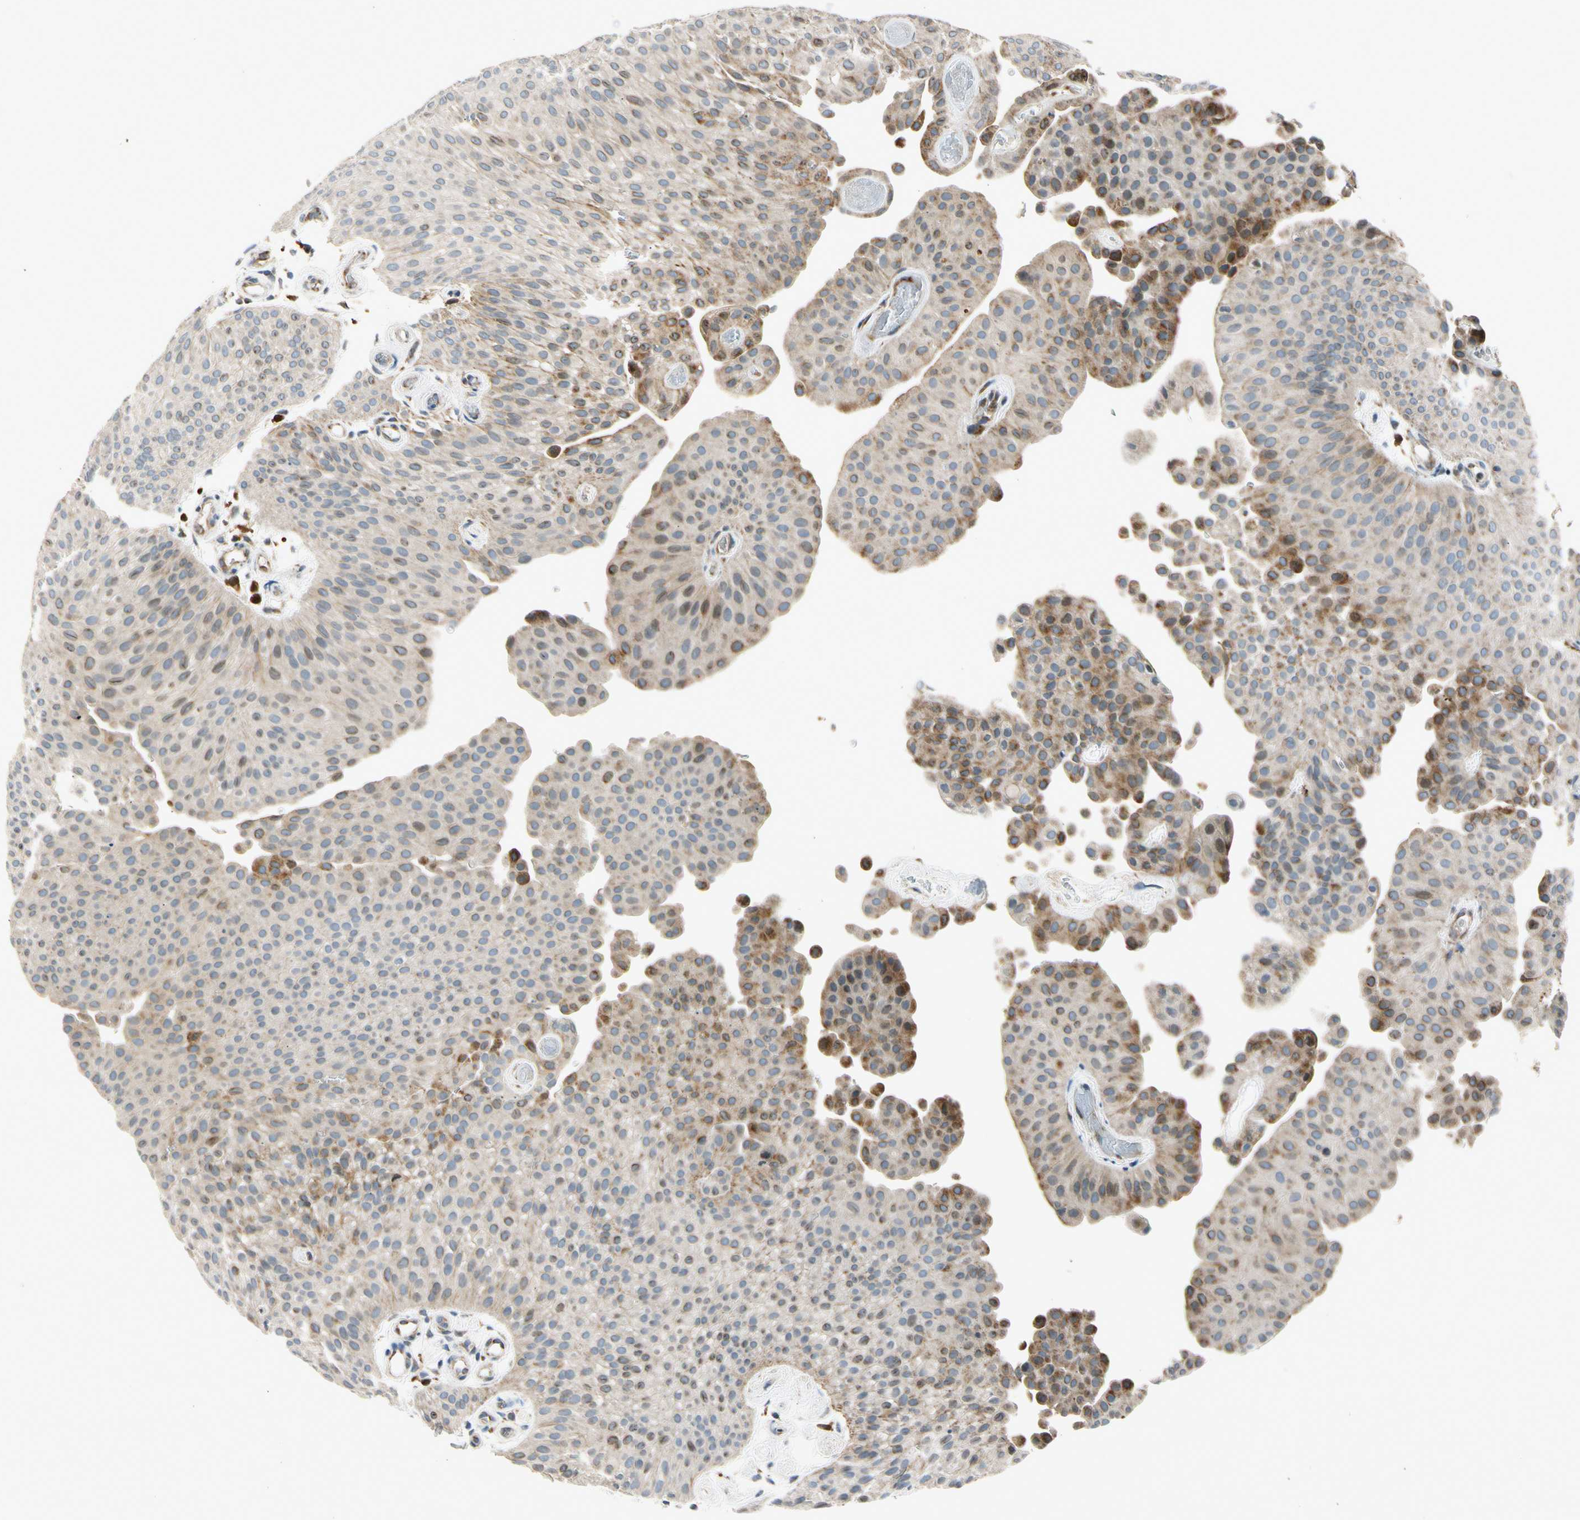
{"staining": {"intensity": "moderate", "quantity": "25%-75%", "location": "cytoplasmic/membranous"}, "tissue": "urothelial cancer", "cell_type": "Tumor cells", "image_type": "cancer", "snomed": [{"axis": "morphology", "description": "Urothelial carcinoma, Low grade"}, {"axis": "topography", "description": "Urinary bladder"}], "caption": "Immunohistochemical staining of low-grade urothelial carcinoma shows medium levels of moderate cytoplasmic/membranous expression in approximately 25%-75% of tumor cells.", "gene": "NPHP3", "patient": {"sex": "female", "age": 60}}